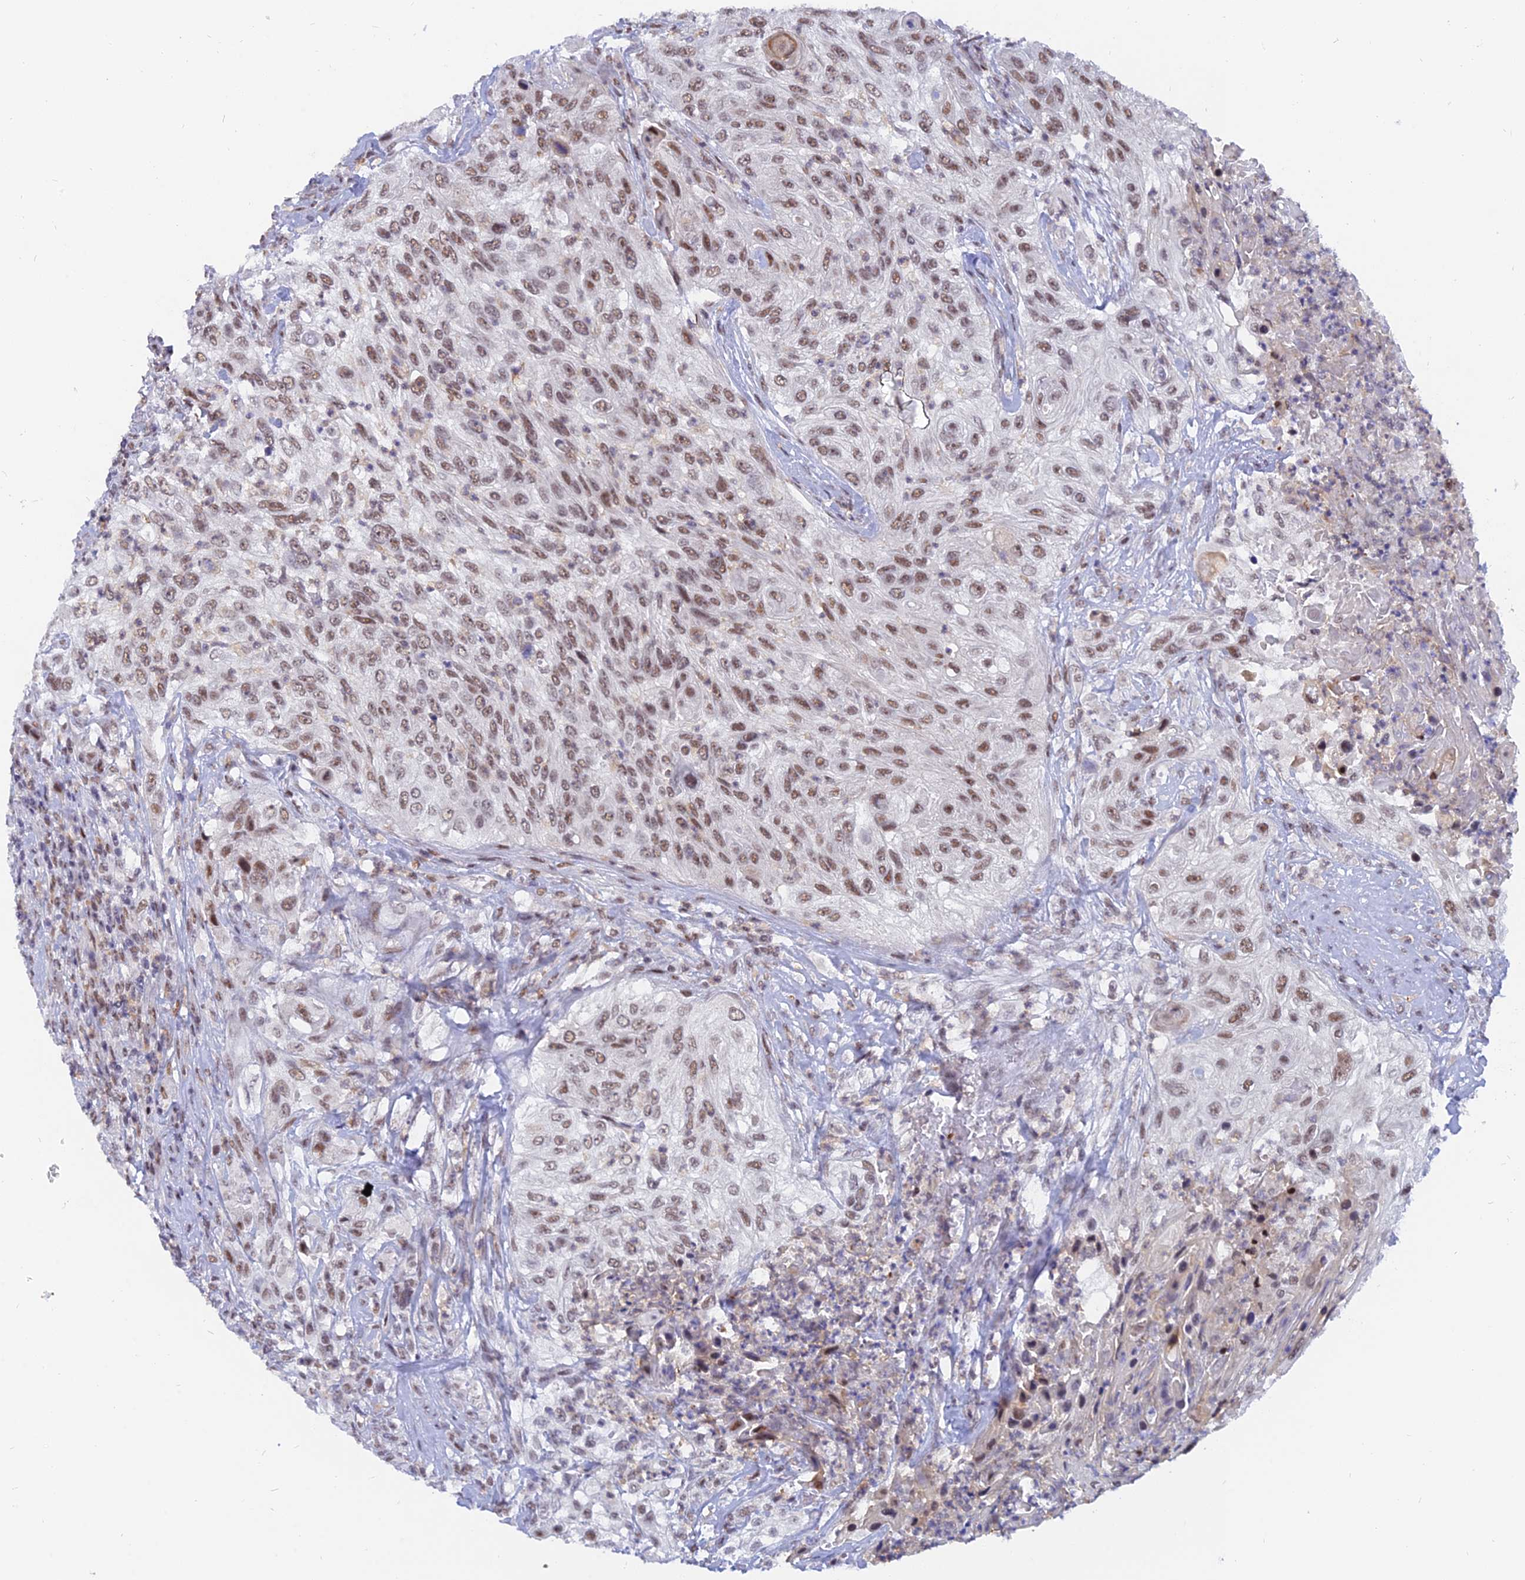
{"staining": {"intensity": "moderate", "quantity": ">75%", "location": "nuclear"}, "tissue": "urothelial cancer", "cell_type": "Tumor cells", "image_type": "cancer", "snomed": [{"axis": "morphology", "description": "Urothelial carcinoma, High grade"}, {"axis": "topography", "description": "Urinary bladder"}], "caption": "Urothelial cancer stained with a protein marker exhibits moderate staining in tumor cells.", "gene": "DPY30", "patient": {"sex": "female", "age": 60}}